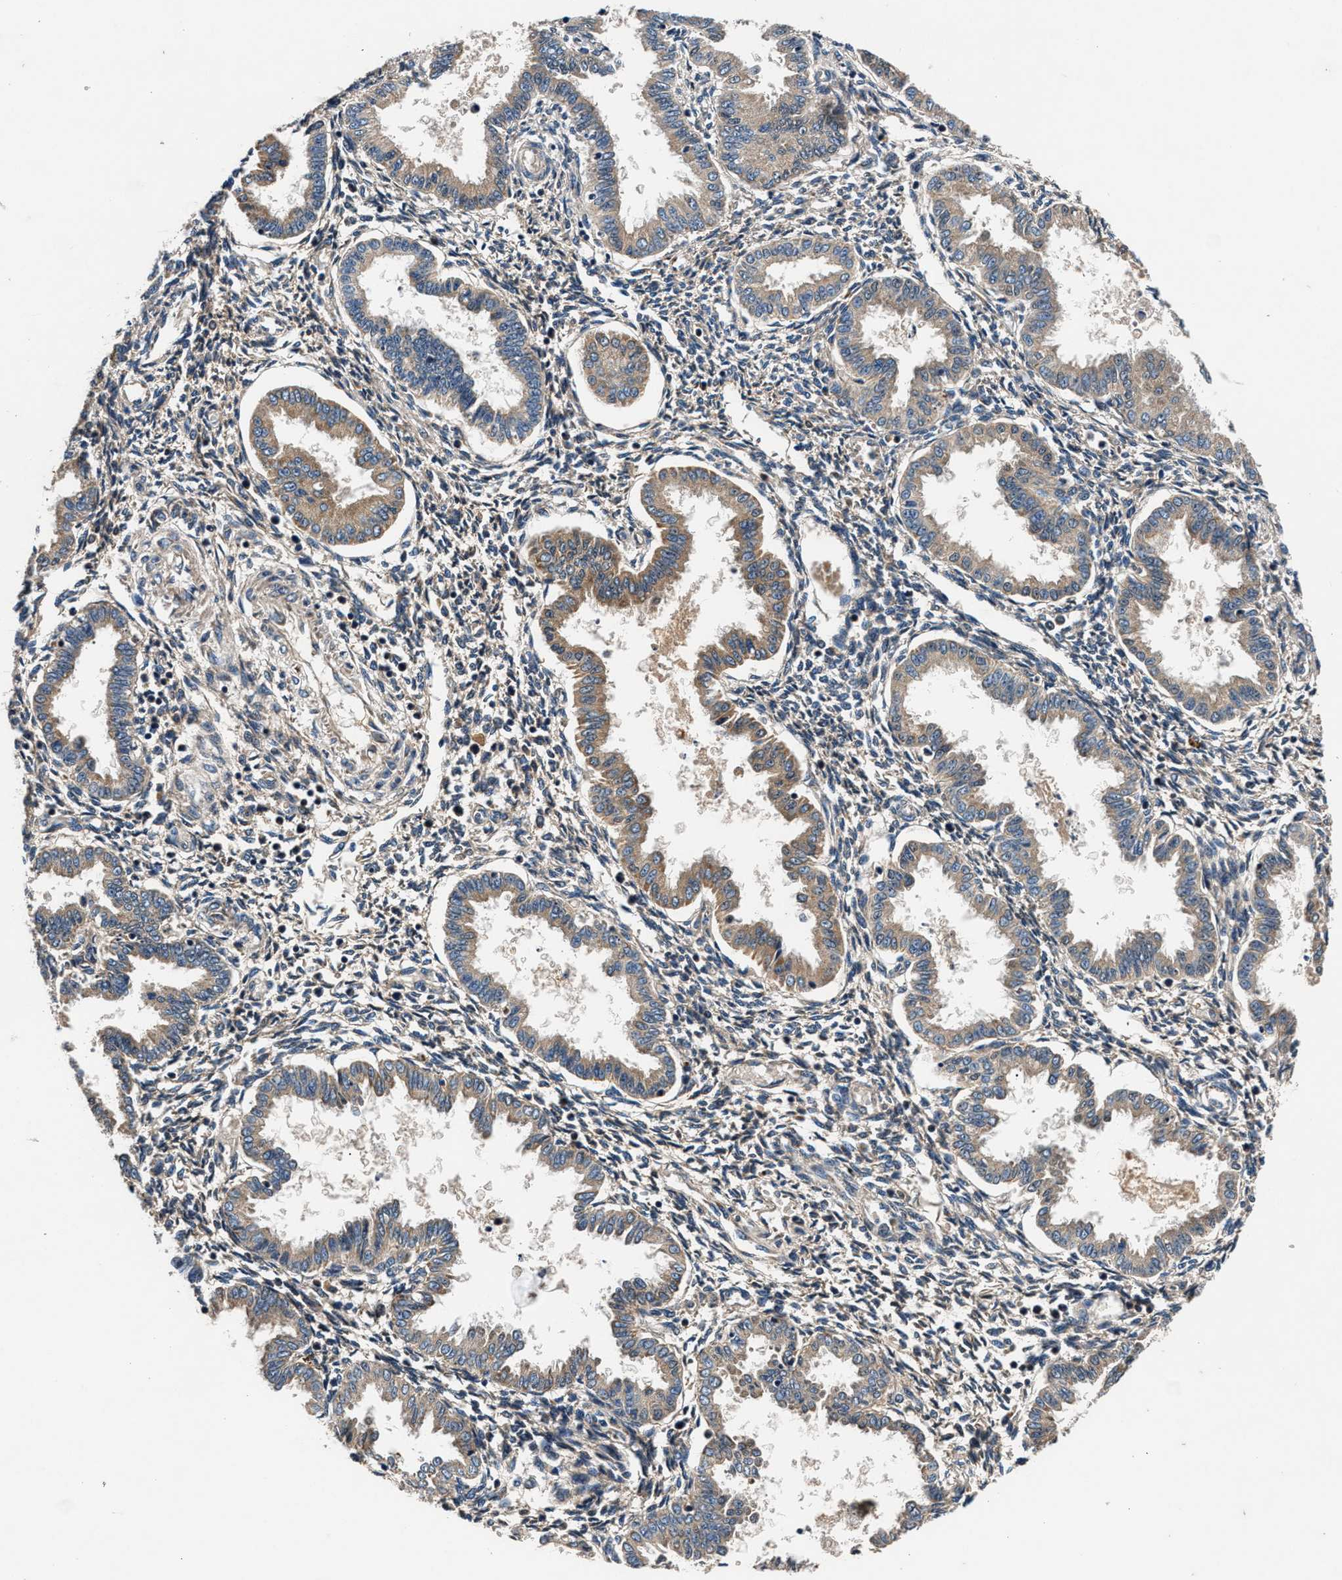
{"staining": {"intensity": "moderate", "quantity": ">75%", "location": "cytoplasmic/membranous"}, "tissue": "endometrium", "cell_type": "Cells in endometrial stroma", "image_type": "normal", "snomed": [{"axis": "morphology", "description": "Normal tissue, NOS"}, {"axis": "topography", "description": "Endometrium"}], "caption": "Protein staining by immunohistochemistry demonstrates moderate cytoplasmic/membranous positivity in about >75% of cells in endometrial stroma in normal endometrium. (IHC, brightfield microscopy, high magnification).", "gene": "IMMT", "patient": {"sex": "female", "age": 33}}